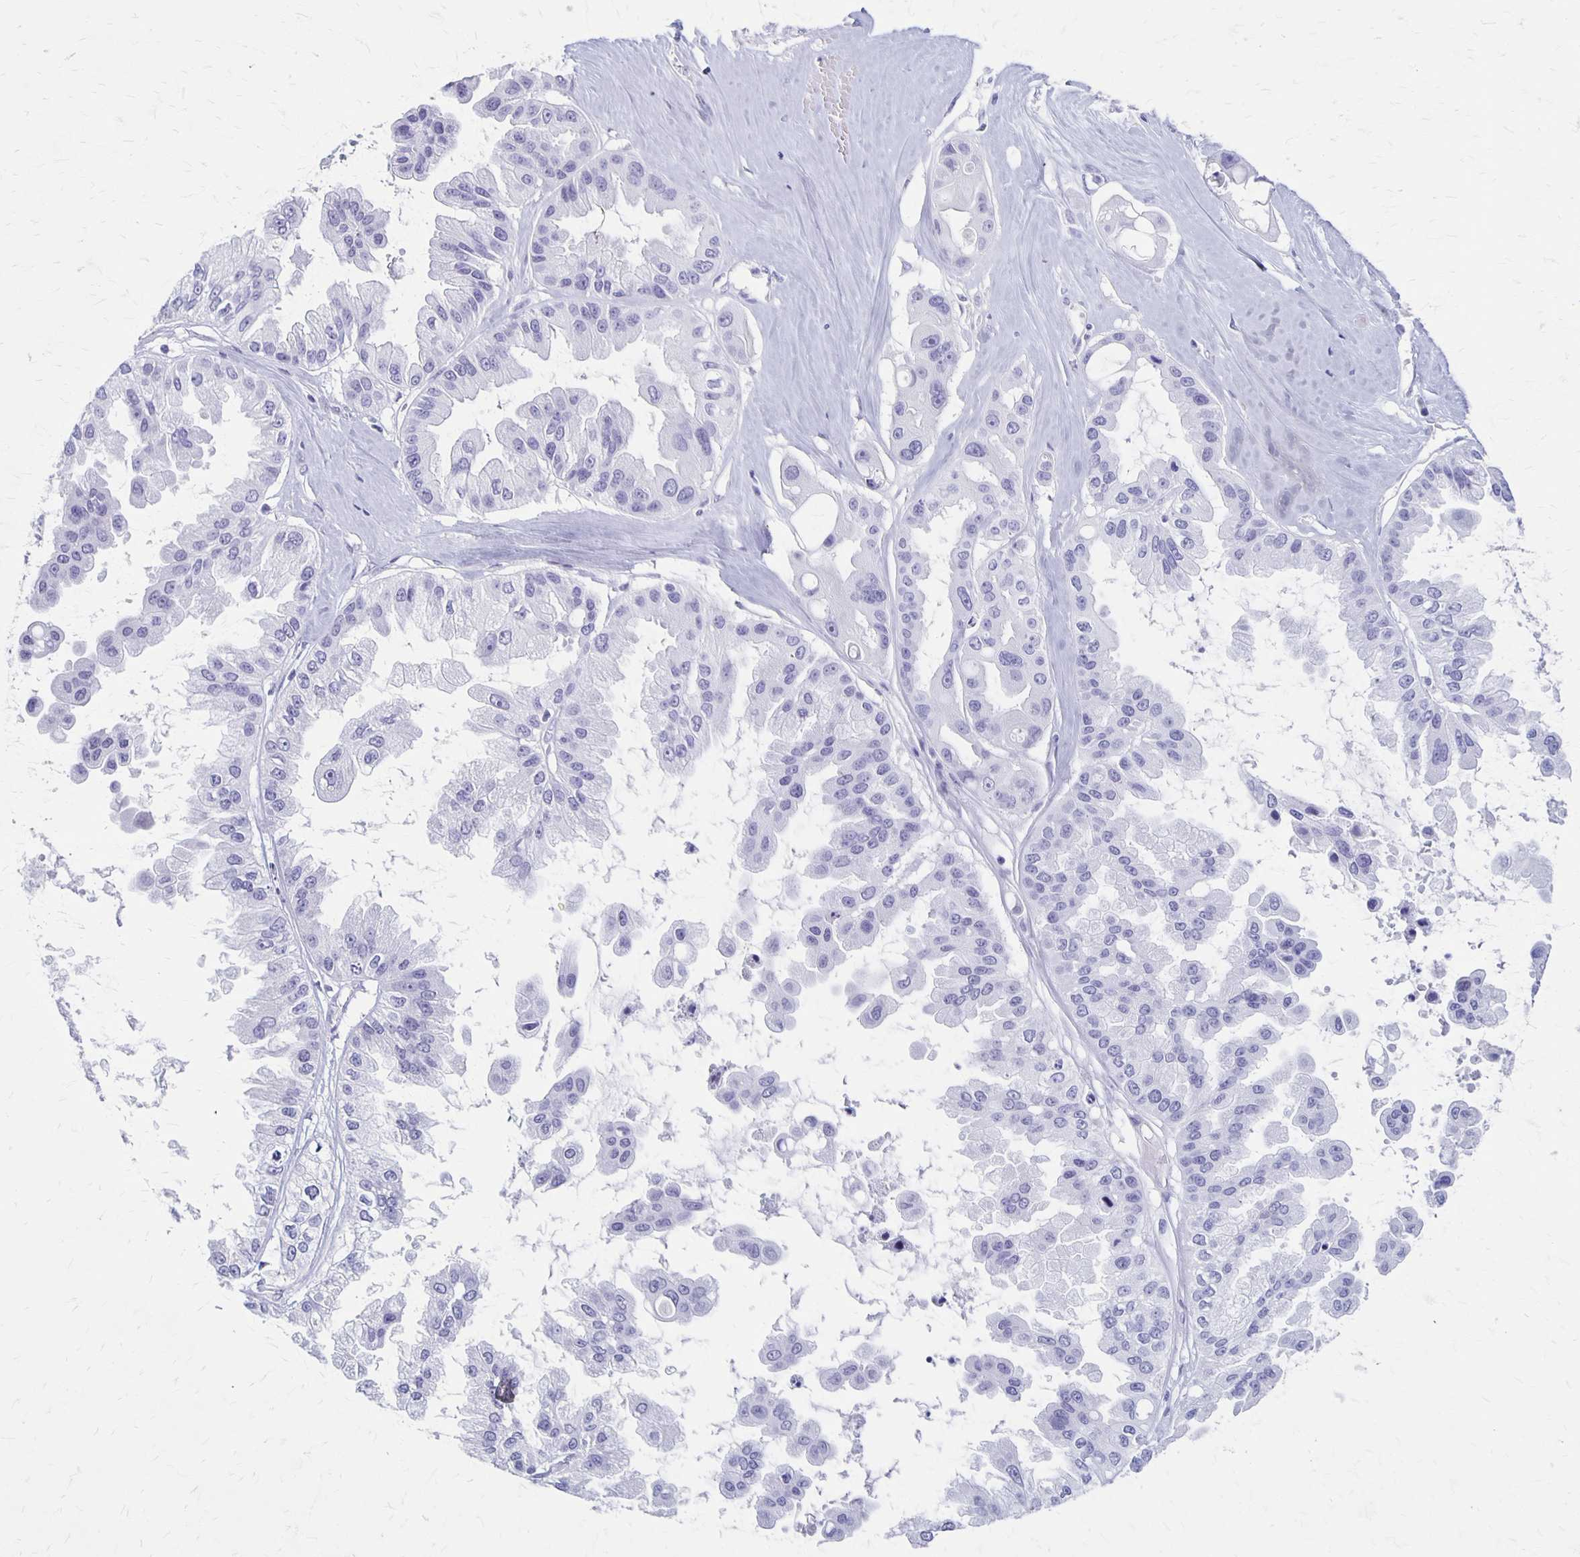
{"staining": {"intensity": "negative", "quantity": "none", "location": "none"}, "tissue": "ovarian cancer", "cell_type": "Tumor cells", "image_type": "cancer", "snomed": [{"axis": "morphology", "description": "Cystadenocarcinoma, serous, NOS"}, {"axis": "topography", "description": "Ovary"}], "caption": "Tumor cells show no significant staining in ovarian cancer (serous cystadenocarcinoma). (IHC, brightfield microscopy, high magnification).", "gene": "MAGEC2", "patient": {"sex": "female", "age": 56}}